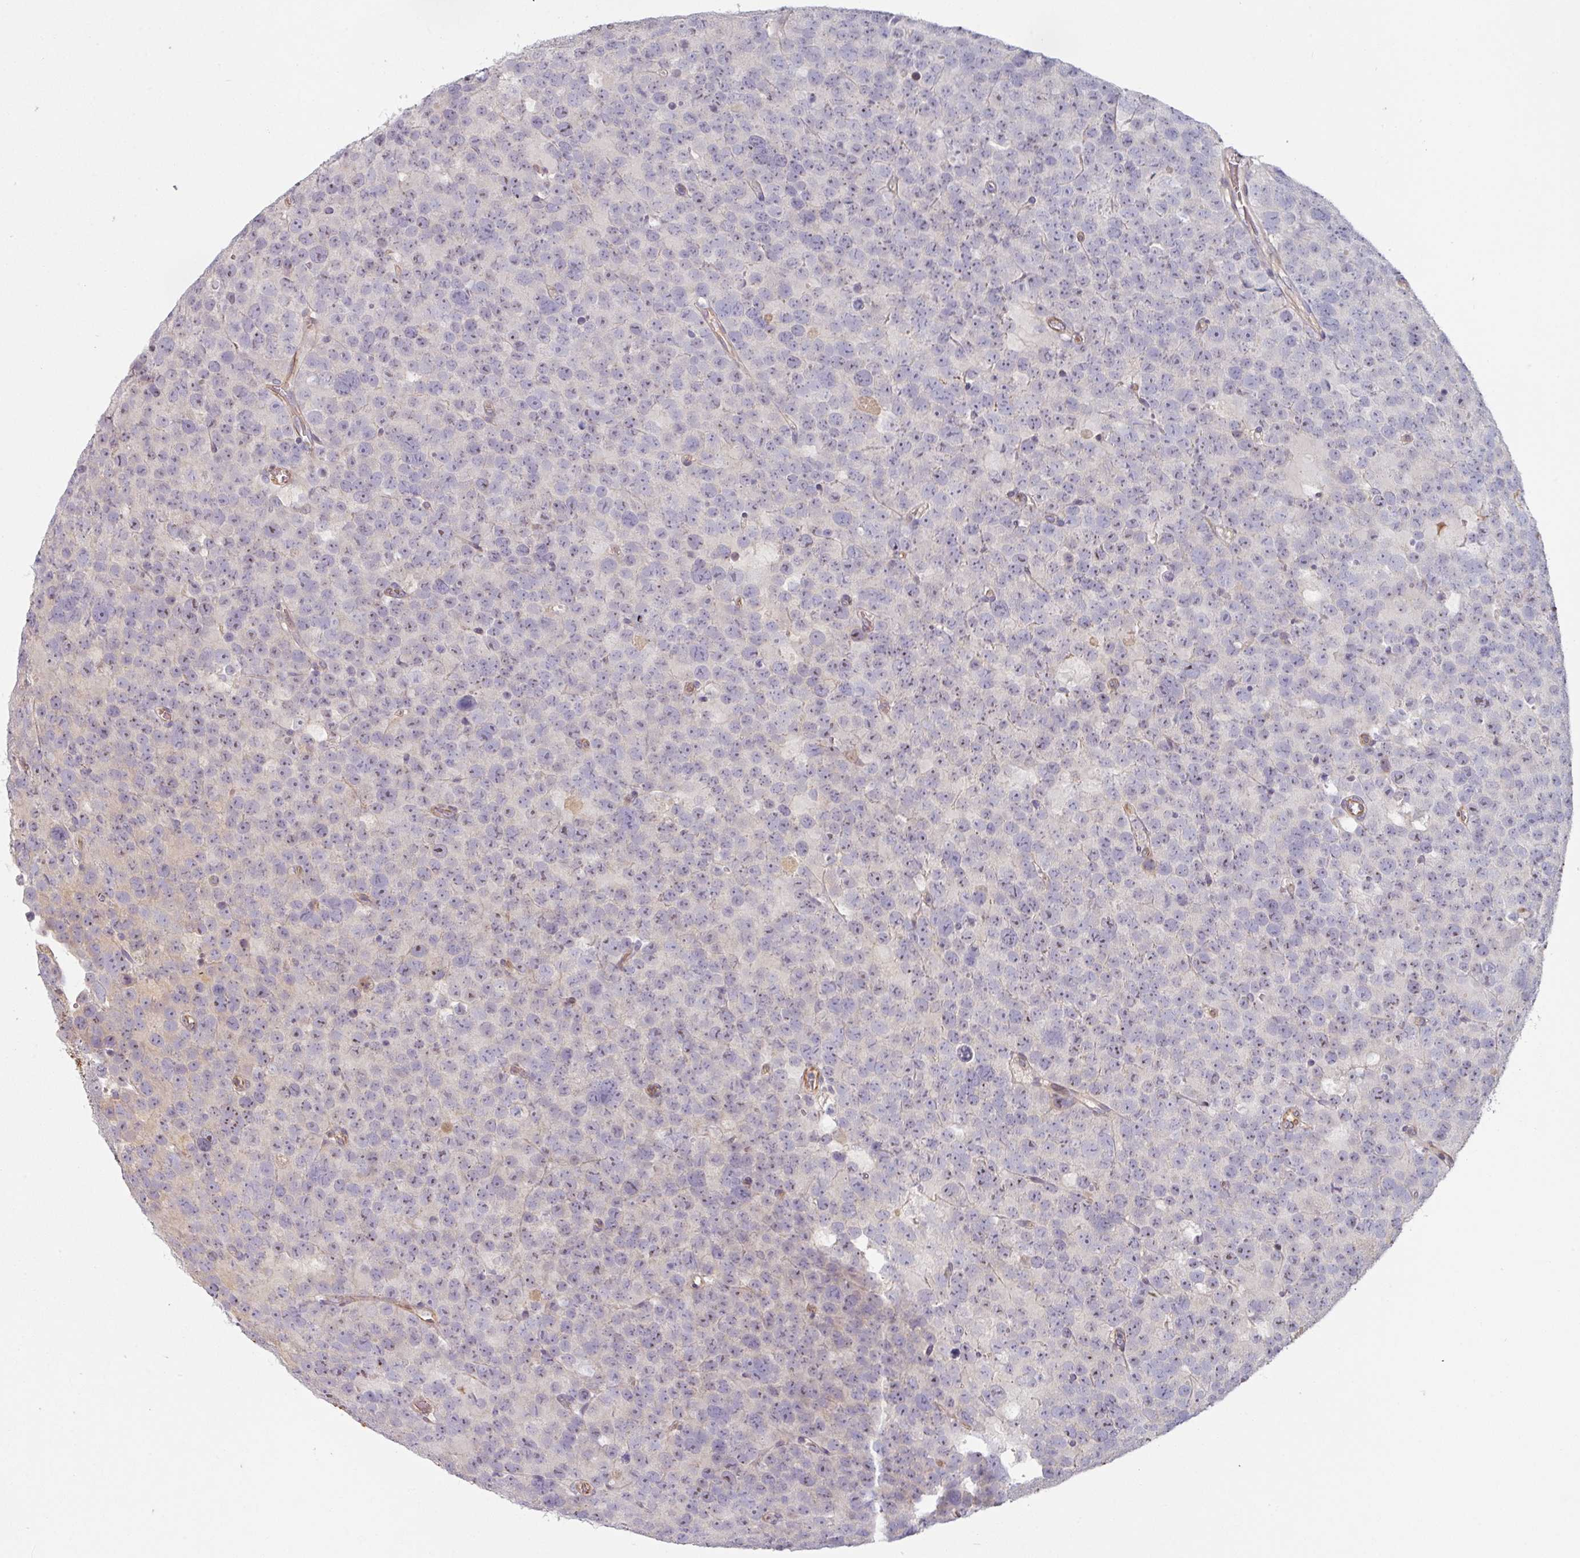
{"staining": {"intensity": "negative", "quantity": "none", "location": "none"}, "tissue": "testis cancer", "cell_type": "Tumor cells", "image_type": "cancer", "snomed": [{"axis": "morphology", "description": "Seminoma, NOS"}, {"axis": "topography", "description": "Testis"}], "caption": "Tumor cells are negative for protein expression in human seminoma (testis).", "gene": "CEP78", "patient": {"sex": "male", "age": 71}}